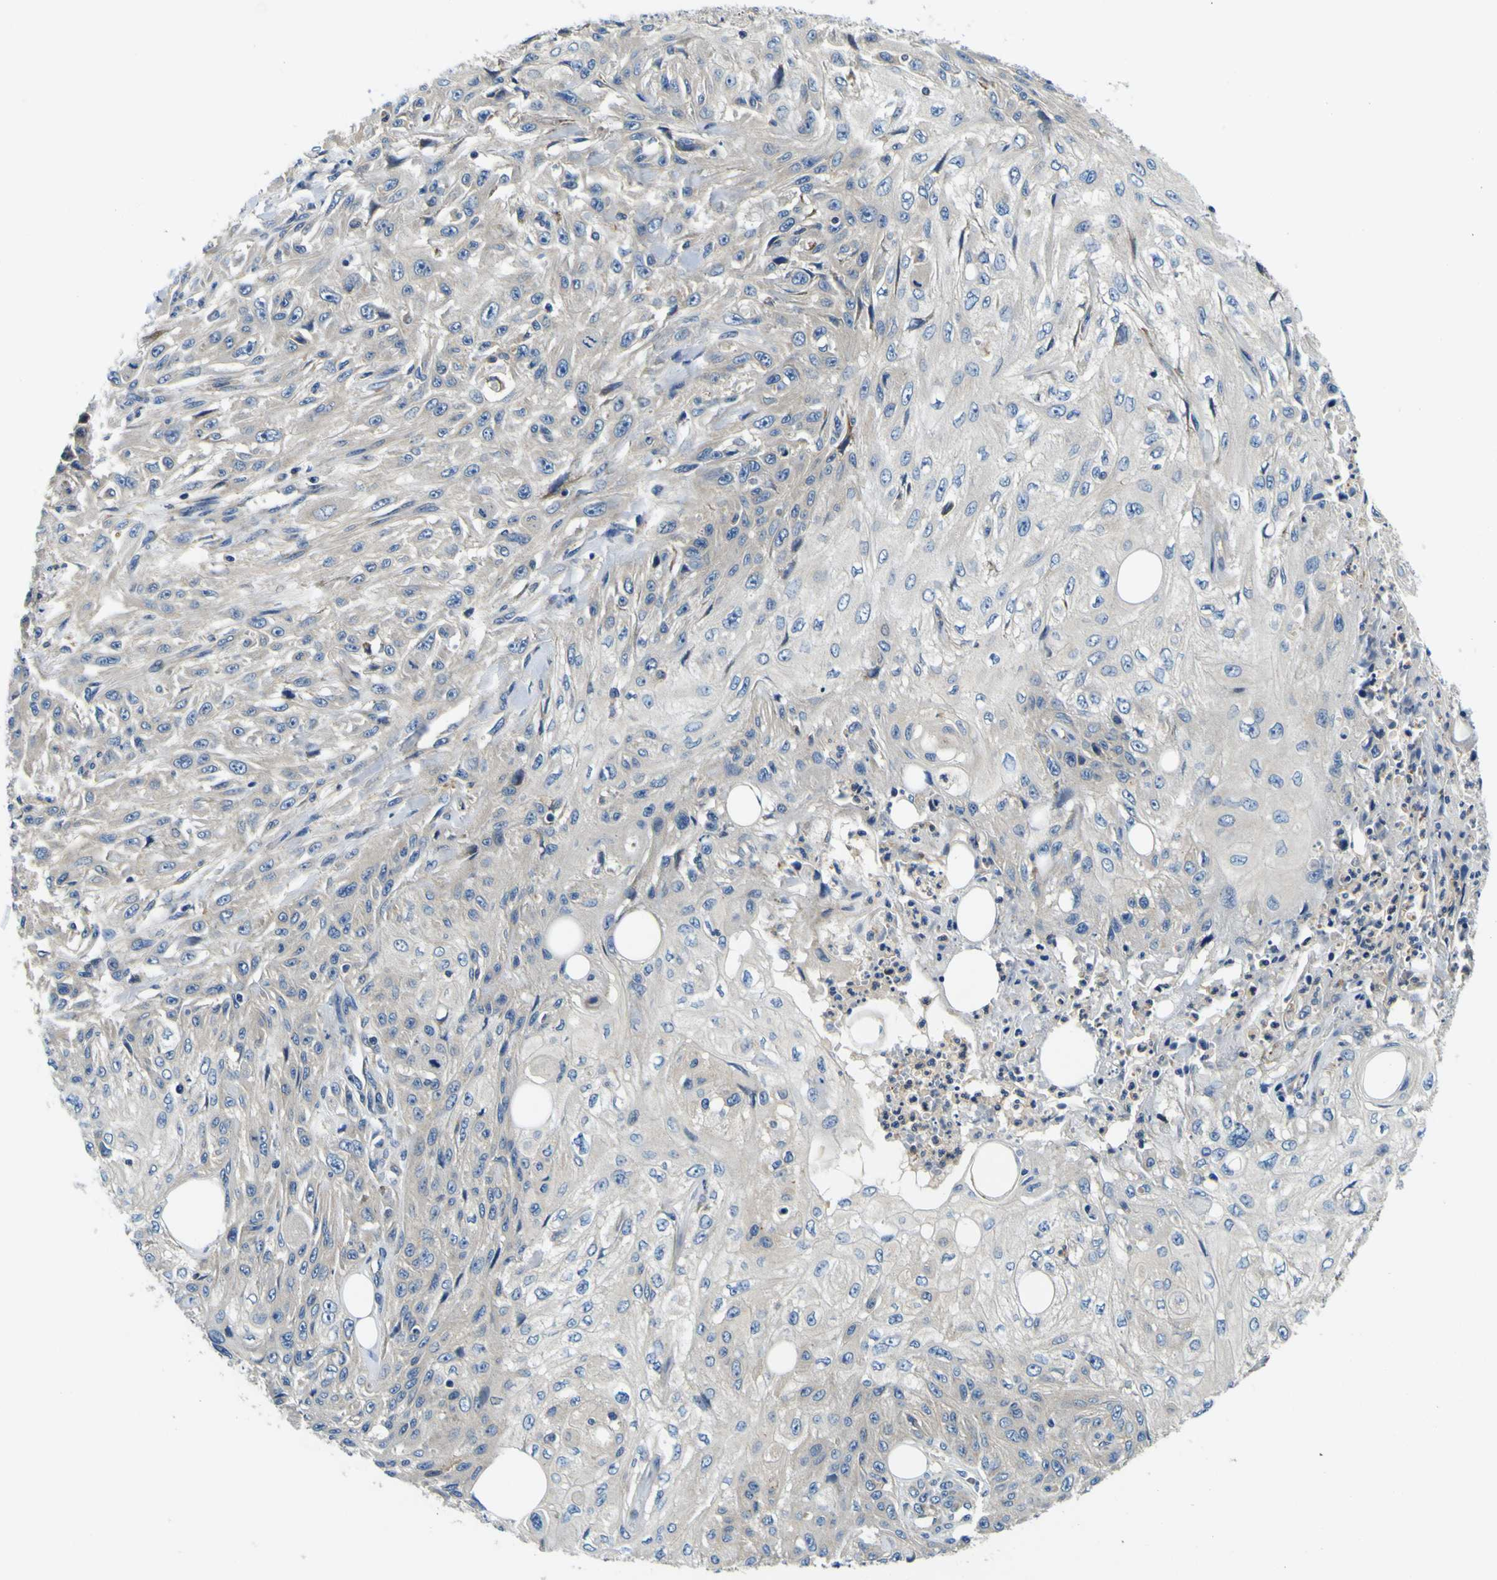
{"staining": {"intensity": "negative", "quantity": "none", "location": "none"}, "tissue": "skin cancer", "cell_type": "Tumor cells", "image_type": "cancer", "snomed": [{"axis": "morphology", "description": "Squamous cell carcinoma, NOS"}, {"axis": "topography", "description": "Skin"}], "caption": "Immunohistochemistry of skin squamous cell carcinoma reveals no staining in tumor cells.", "gene": "CLSTN1", "patient": {"sex": "male", "age": 75}}